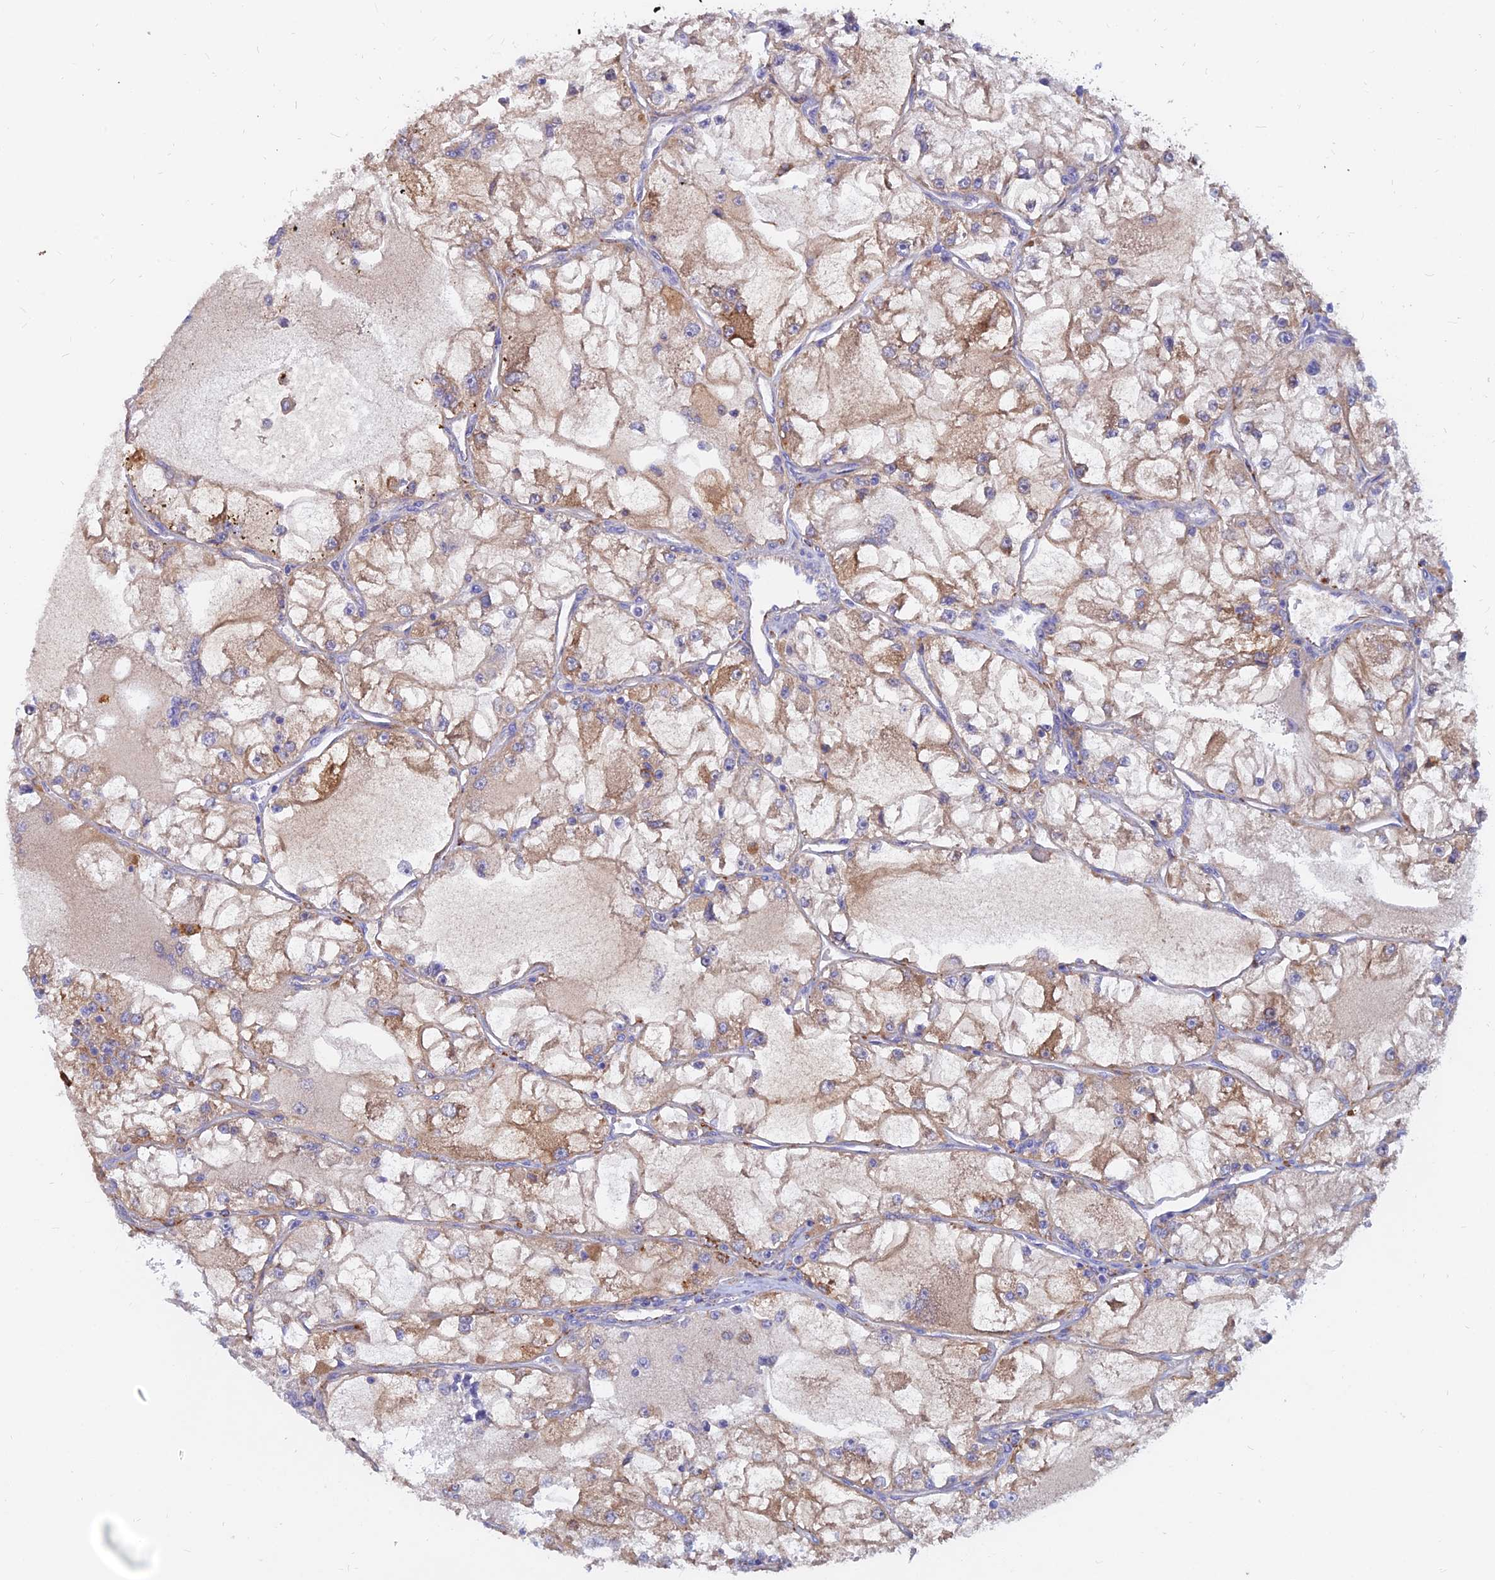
{"staining": {"intensity": "weak", "quantity": ">75%", "location": "cytoplasmic/membranous"}, "tissue": "renal cancer", "cell_type": "Tumor cells", "image_type": "cancer", "snomed": [{"axis": "morphology", "description": "Adenocarcinoma, NOS"}, {"axis": "topography", "description": "Kidney"}], "caption": "Tumor cells exhibit low levels of weak cytoplasmic/membranous expression in about >75% of cells in human renal adenocarcinoma. The protein of interest is shown in brown color, while the nuclei are stained blue.", "gene": "CDK18", "patient": {"sex": "female", "age": 72}}